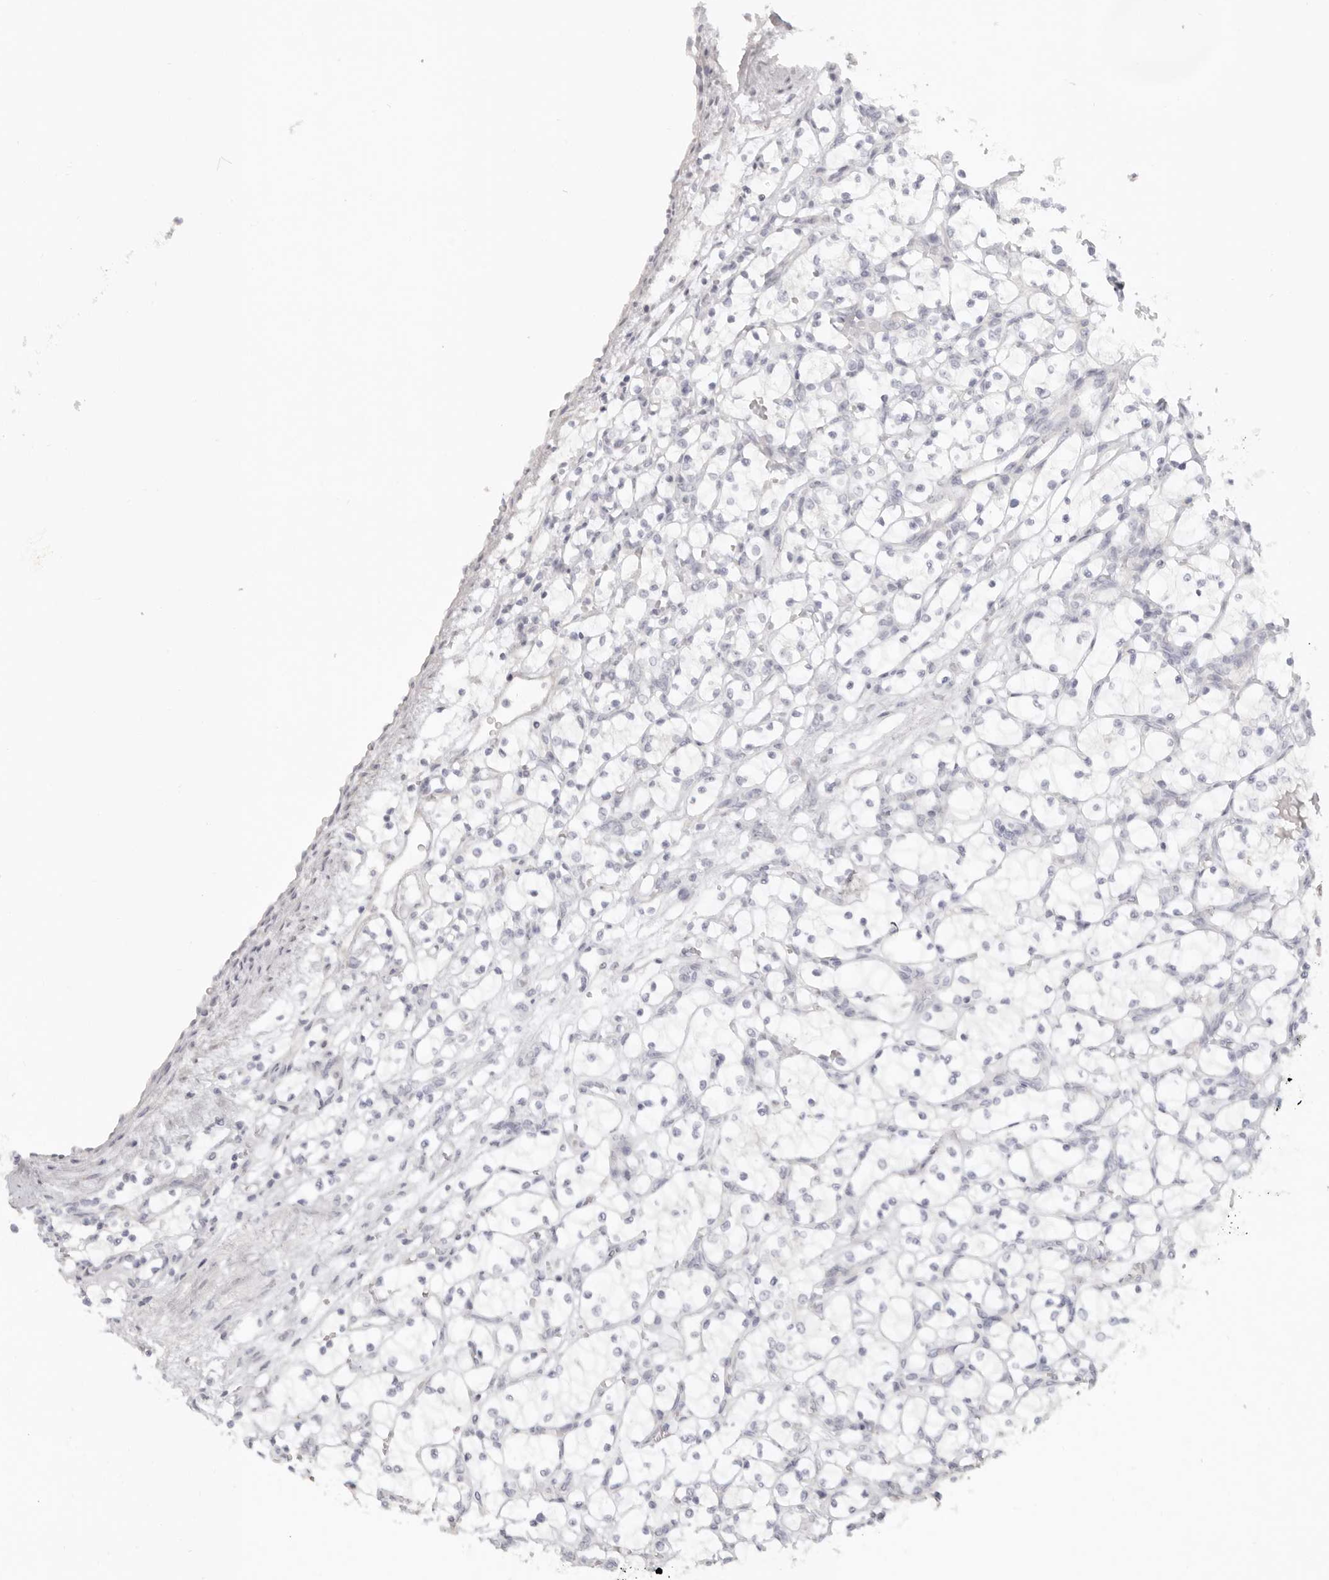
{"staining": {"intensity": "negative", "quantity": "none", "location": "none"}, "tissue": "renal cancer", "cell_type": "Tumor cells", "image_type": "cancer", "snomed": [{"axis": "morphology", "description": "Adenocarcinoma, NOS"}, {"axis": "topography", "description": "Kidney"}], "caption": "IHC of adenocarcinoma (renal) exhibits no staining in tumor cells.", "gene": "RXFP1", "patient": {"sex": "female", "age": 69}}